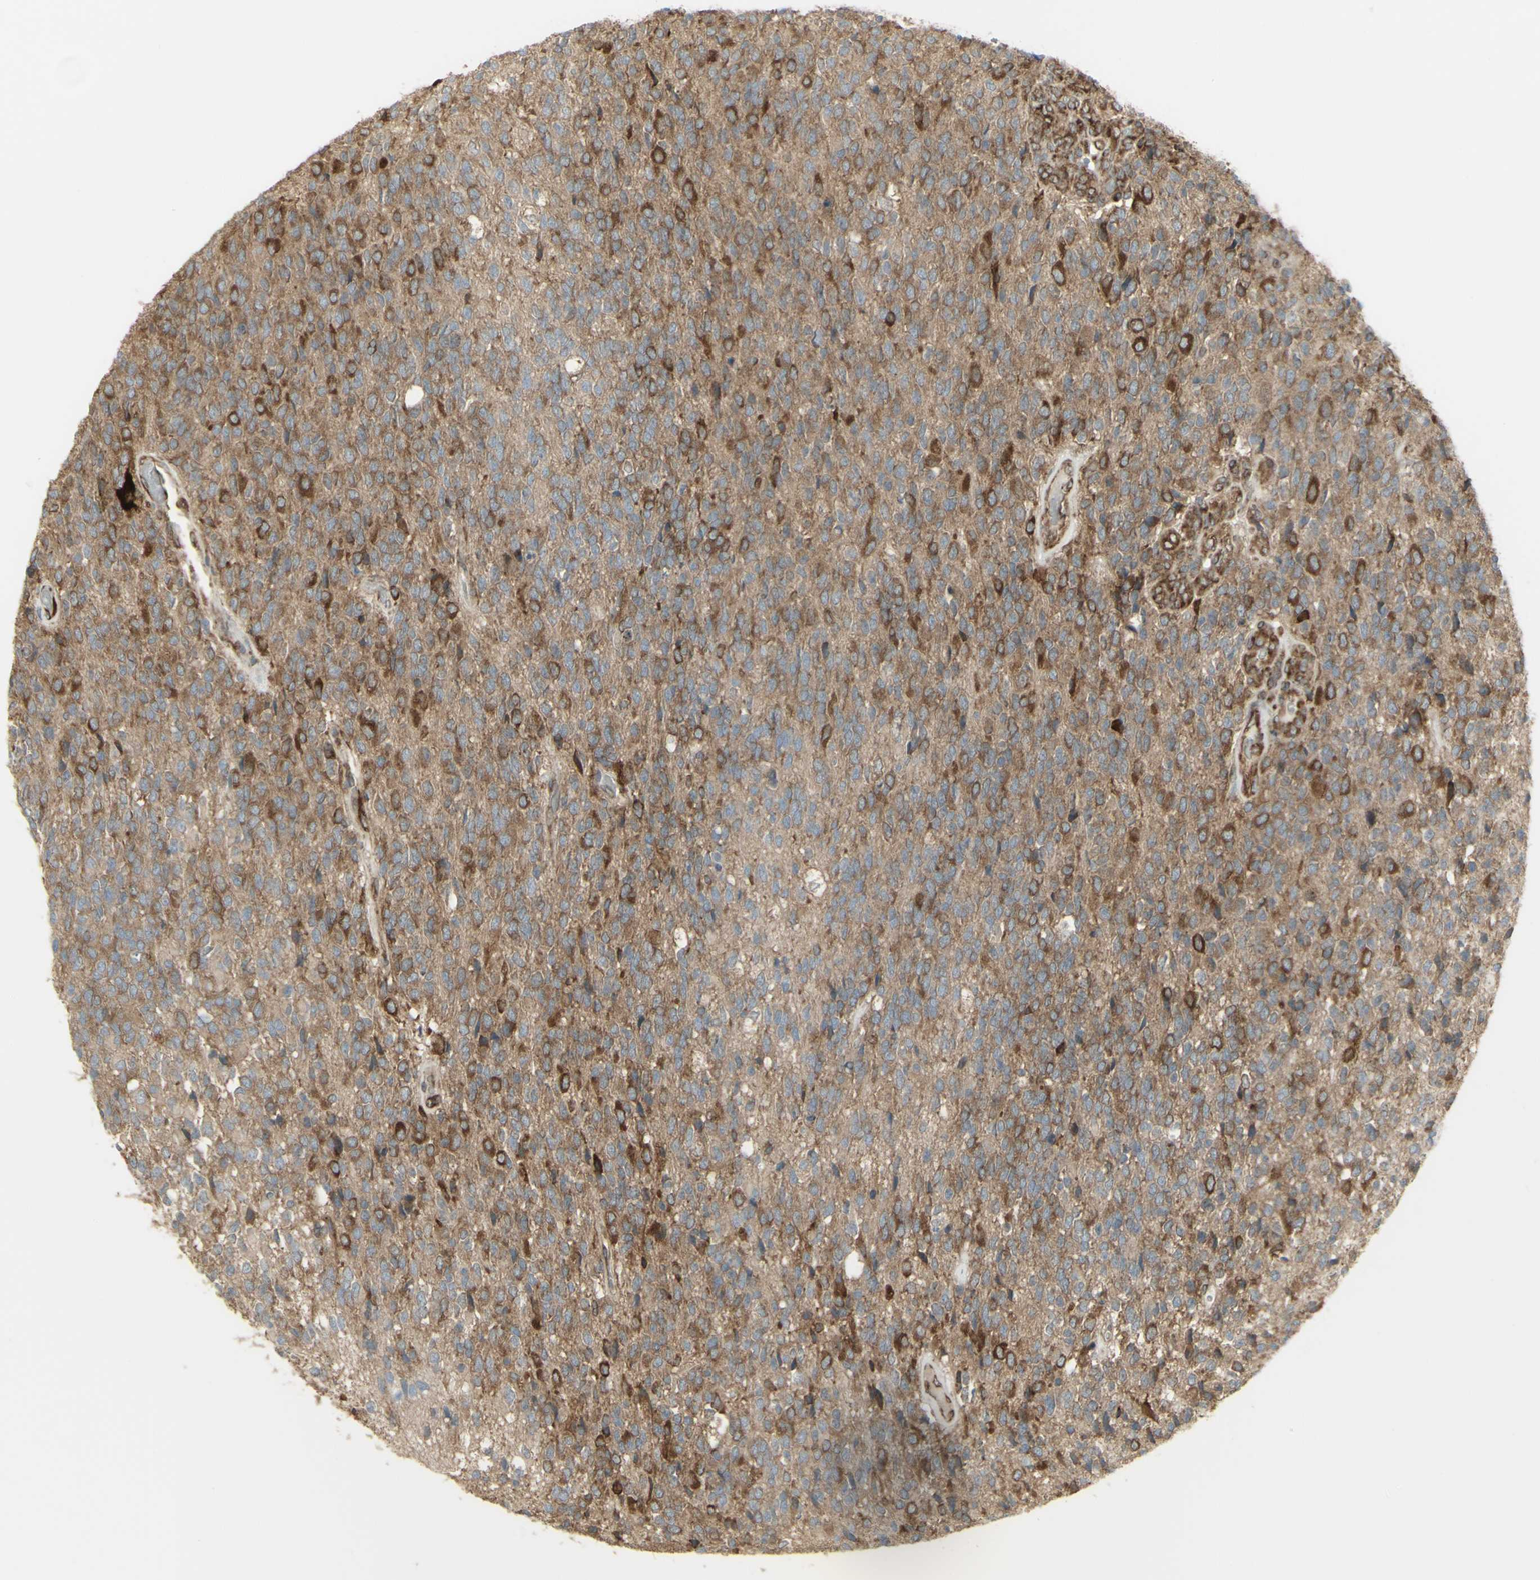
{"staining": {"intensity": "moderate", "quantity": ">75%", "location": "cytoplasmic/membranous"}, "tissue": "glioma", "cell_type": "Tumor cells", "image_type": "cancer", "snomed": [{"axis": "morphology", "description": "Glioma, malignant, High grade"}, {"axis": "topography", "description": "pancreas cauda"}], "caption": "A micrograph of malignant glioma (high-grade) stained for a protein exhibits moderate cytoplasmic/membranous brown staining in tumor cells. (Stains: DAB in brown, nuclei in blue, Microscopy: brightfield microscopy at high magnification).", "gene": "FKBP3", "patient": {"sex": "male", "age": 60}}